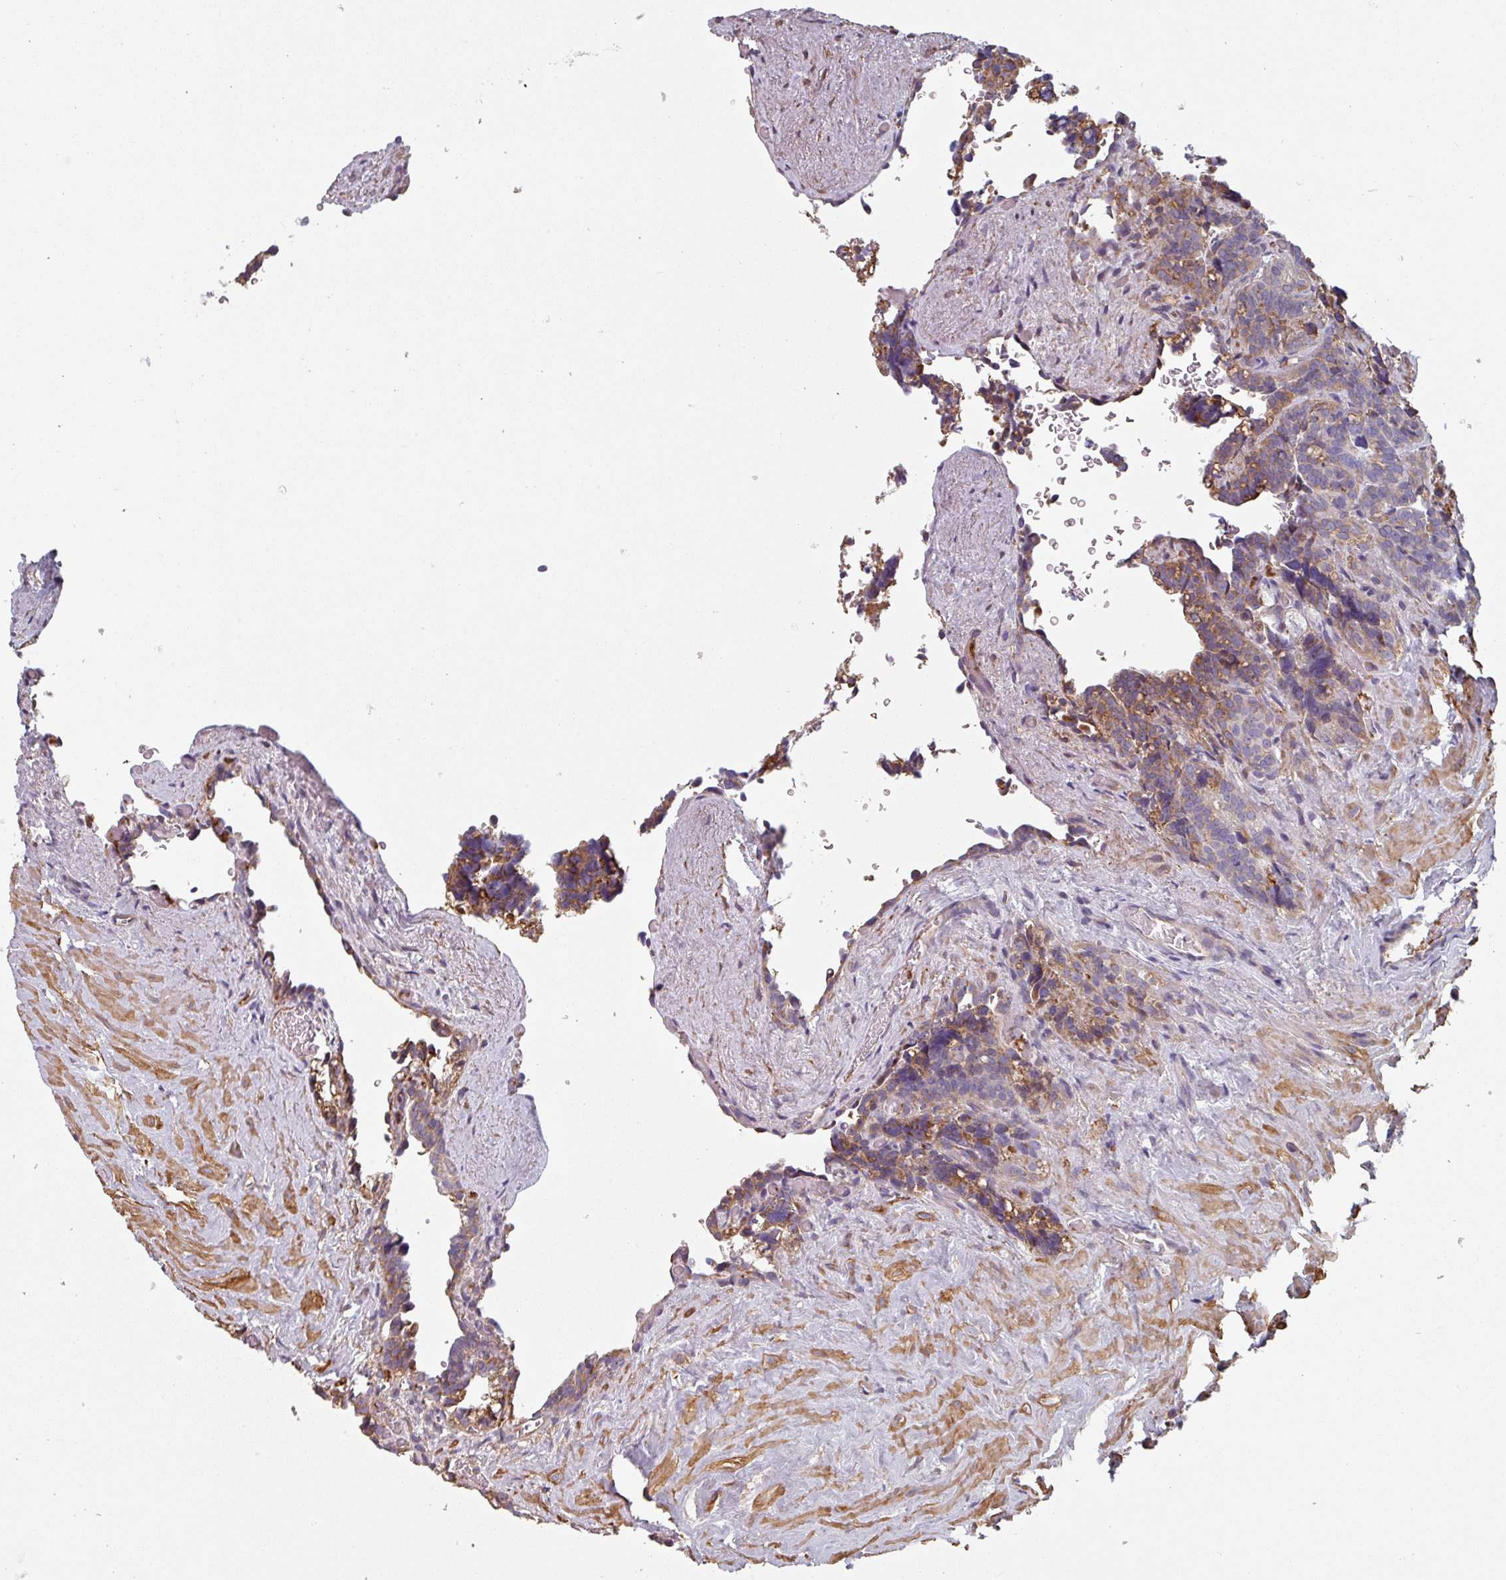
{"staining": {"intensity": "moderate", "quantity": "25%-75%", "location": "cytoplasmic/membranous"}, "tissue": "seminal vesicle", "cell_type": "Glandular cells", "image_type": "normal", "snomed": [{"axis": "morphology", "description": "Normal tissue, NOS"}, {"axis": "topography", "description": "Seminal veicle"}], "caption": "This photomicrograph demonstrates unremarkable seminal vesicle stained with immunohistochemistry to label a protein in brown. The cytoplasmic/membranous of glandular cells show moderate positivity for the protein. Nuclei are counter-stained blue.", "gene": "GSTA1", "patient": {"sex": "male", "age": 68}}